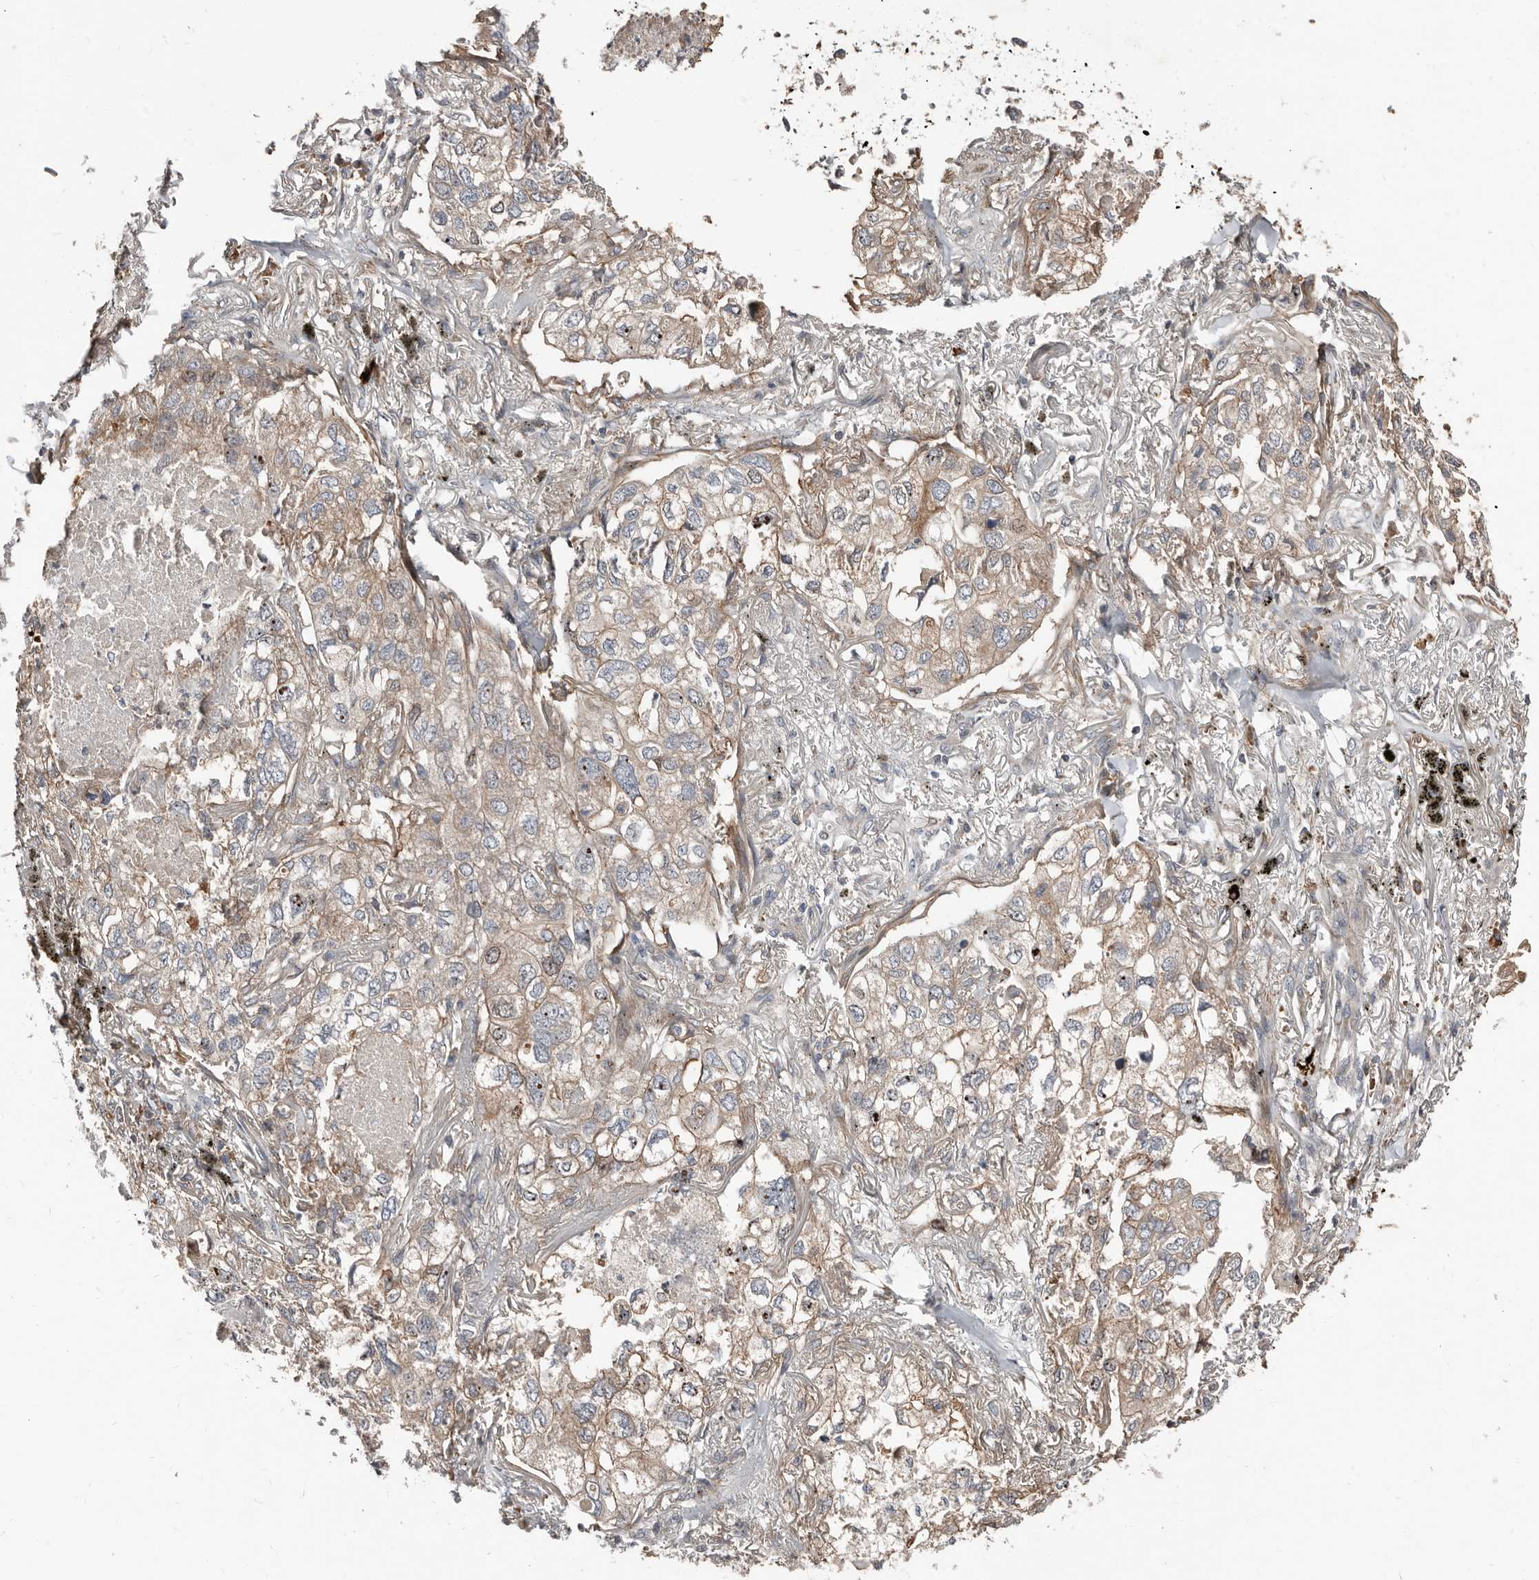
{"staining": {"intensity": "weak", "quantity": "25%-75%", "location": "cytoplasmic/membranous"}, "tissue": "lung cancer", "cell_type": "Tumor cells", "image_type": "cancer", "snomed": [{"axis": "morphology", "description": "Adenocarcinoma, NOS"}, {"axis": "topography", "description": "Lung"}], "caption": "A low amount of weak cytoplasmic/membranous expression is appreciated in about 25%-75% of tumor cells in adenocarcinoma (lung) tissue. Ihc stains the protein of interest in brown and the nuclei are stained blue.", "gene": "SMYD4", "patient": {"sex": "male", "age": 65}}